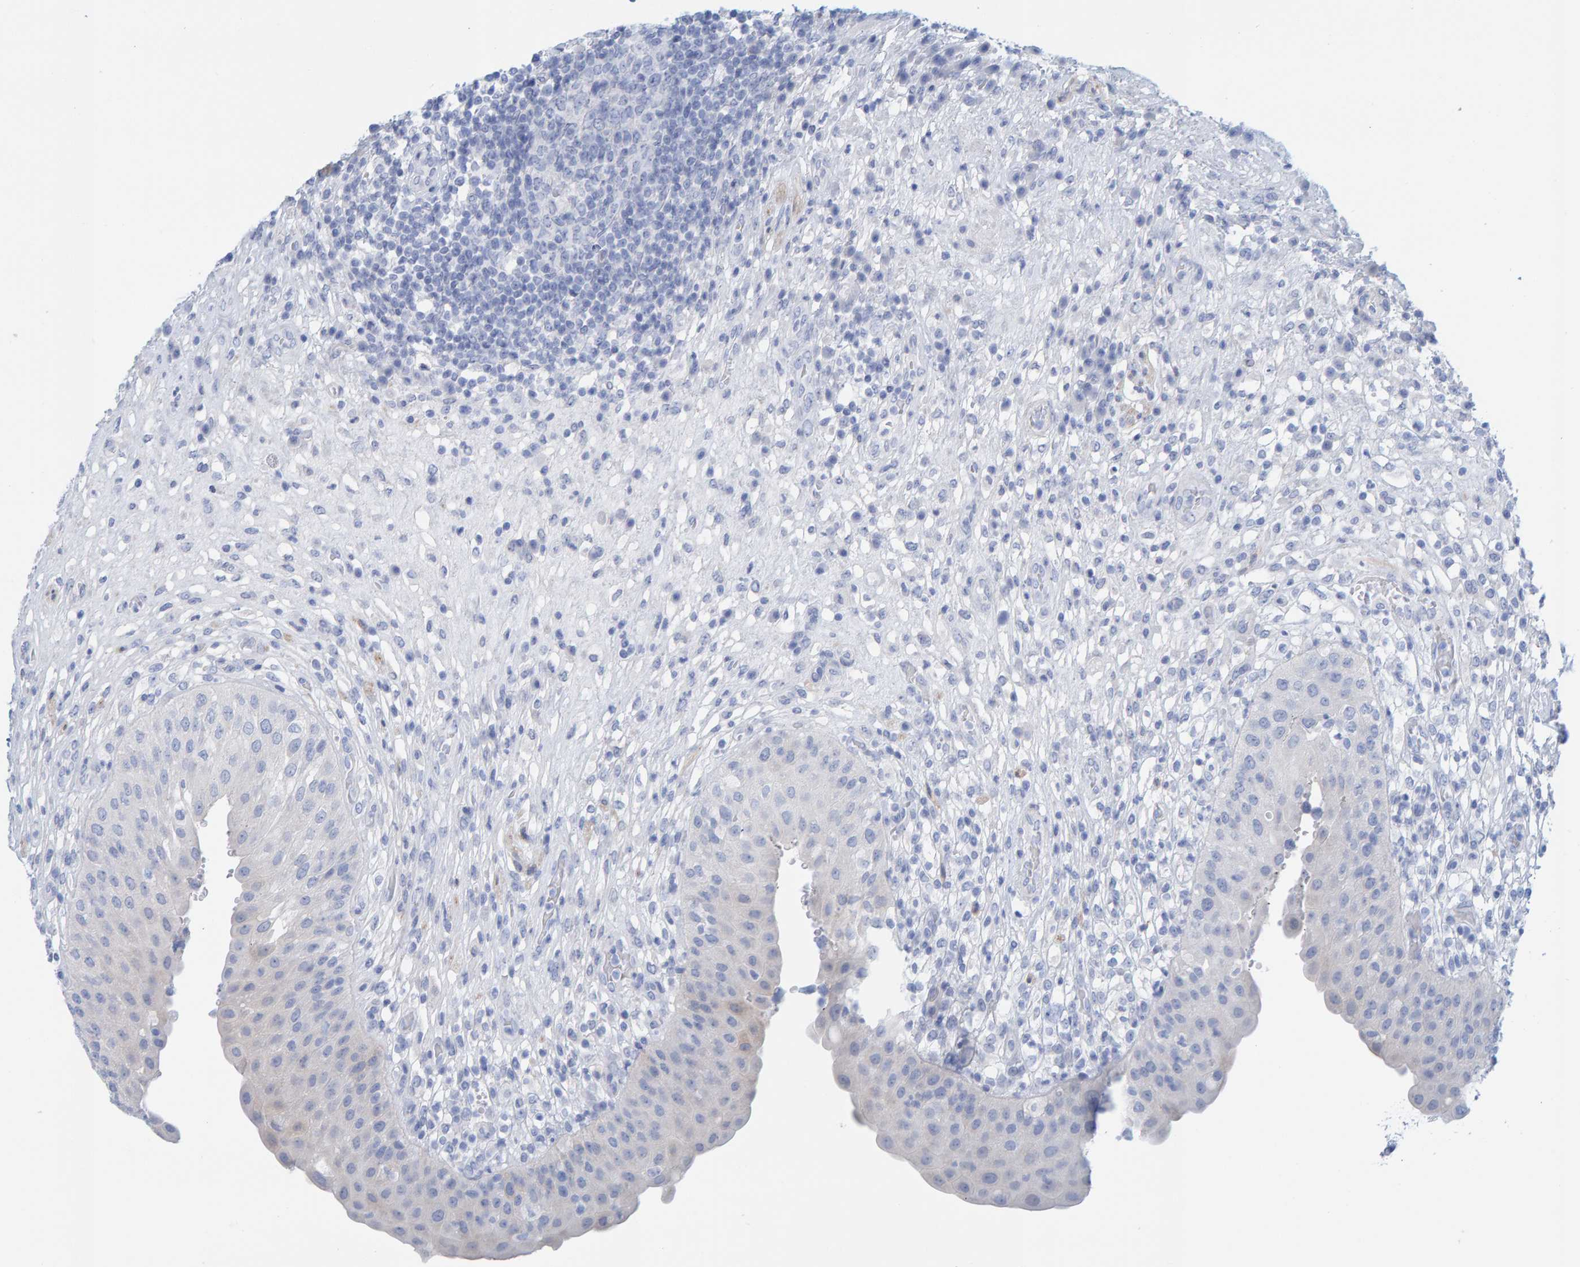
{"staining": {"intensity": "moderate", "quantity": "<25%", "location": "cytoplasmic/membranous"}, "tissue": "urinary bladder", "cell_type": "Urothelial cells", "image_type": "normal", "snomed": [{"axis": "morphology", "description": "Normal tissue, NOS"}, {"axis": "topography", "description": "Urinary bladder"}], "caption": "This image demonstrates immunohistochemistry (IHC) staining of normal urinary bladder, with low moderate cytoplasmic/membranous positivity in about <25% of urothelial cells.", "gene": "KLHL11", "patient": {"sex": "female", "age": 62}}